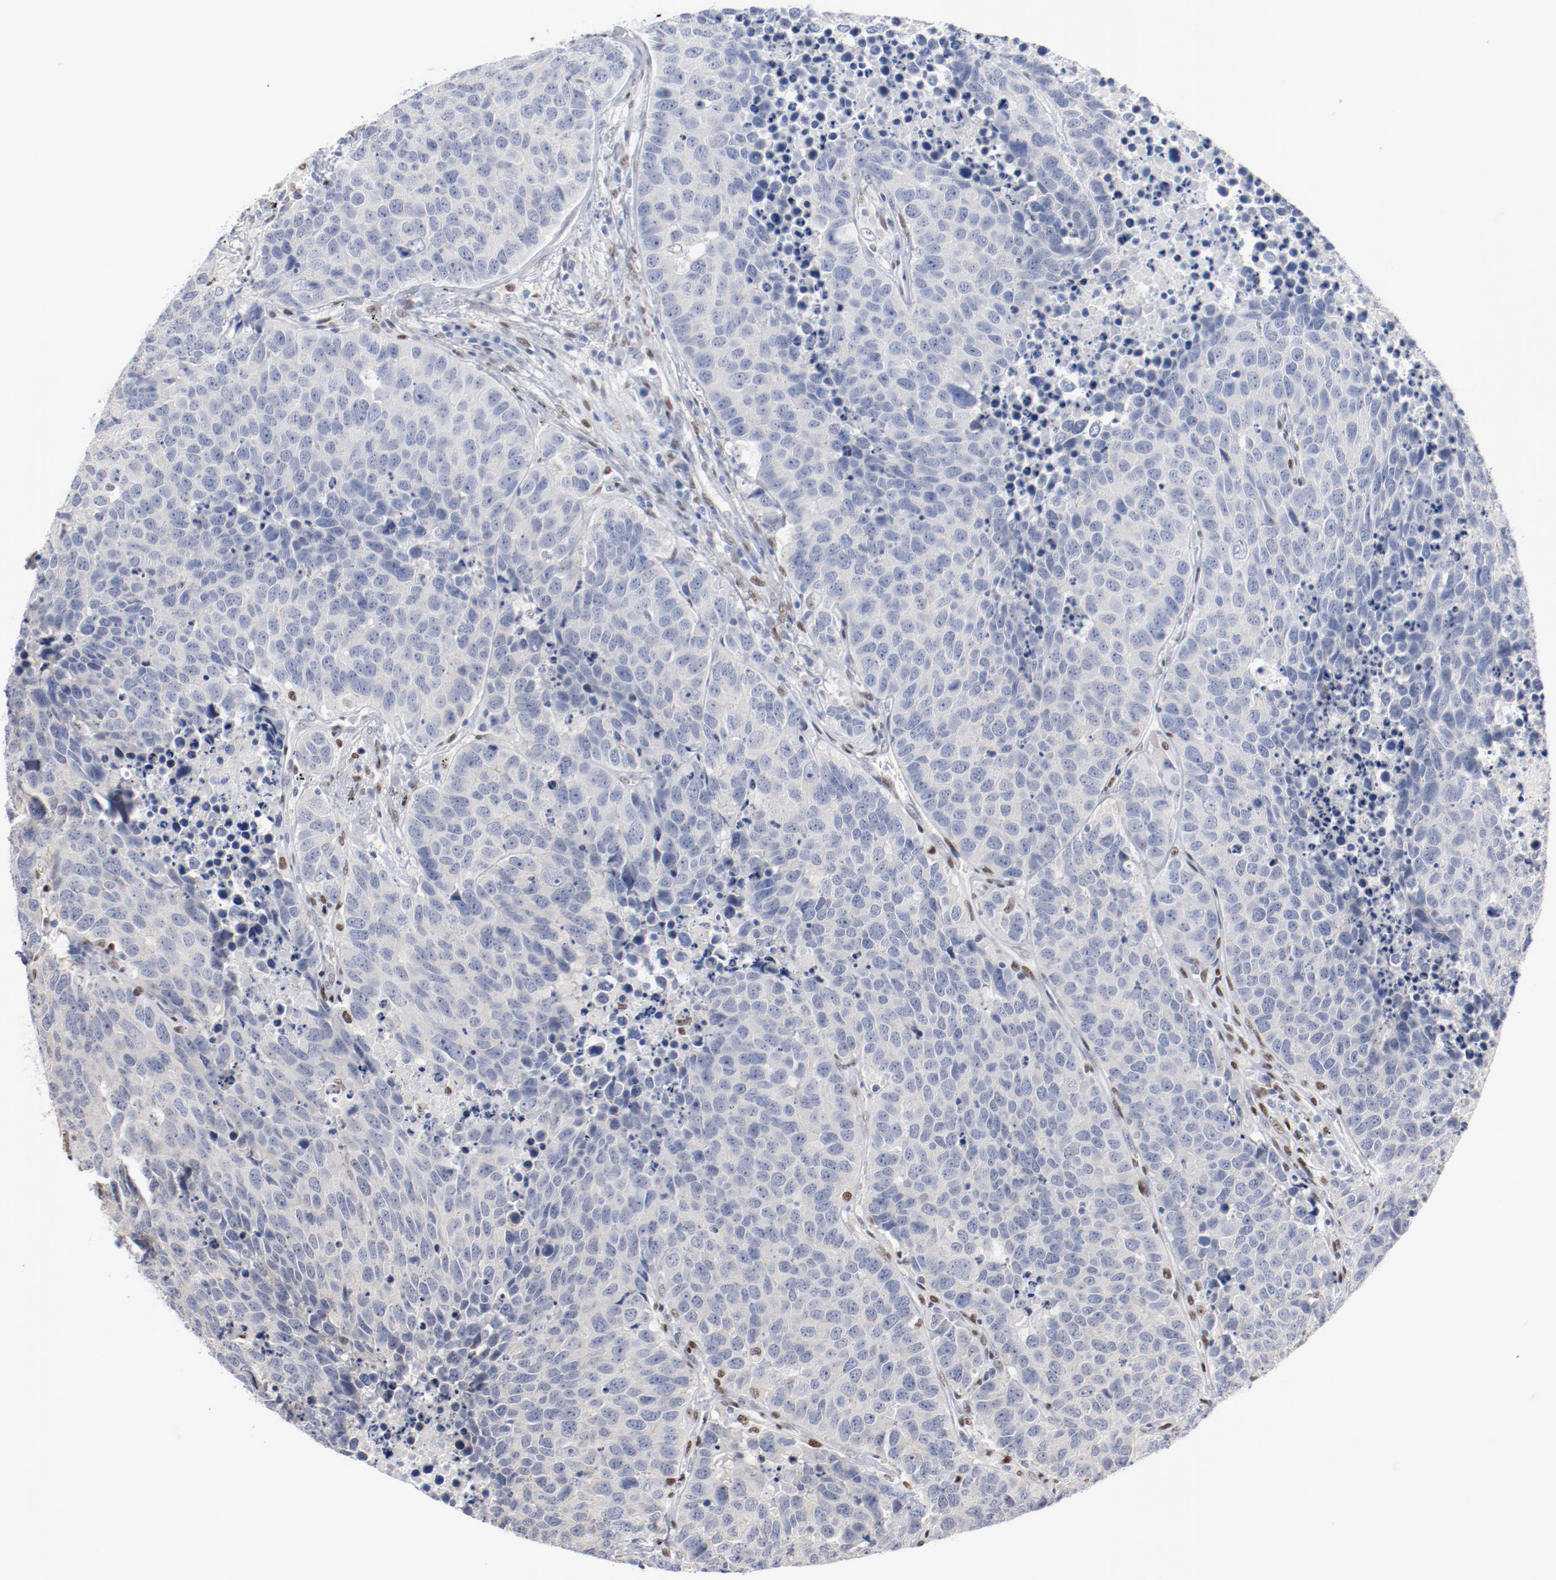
{"staining": {"intensity": "negative", "quantity": "none", "location": "none"}, "tissue": "carcinoid", "cell_type": "Tumor cells", "image_type": "cancer", "snomed": [{"axis": "morphology", "description": "Carcinoid, malignant, NOS"}, {"axis": "topography", "description": "Lung"}], "caption": "Human carcinoid stained for a protein using immunohistochemistry (IHC) shows no positivity in tumor cells.", "gene": "ZEB2", "patient": {"sex": "male", "age": 60}}